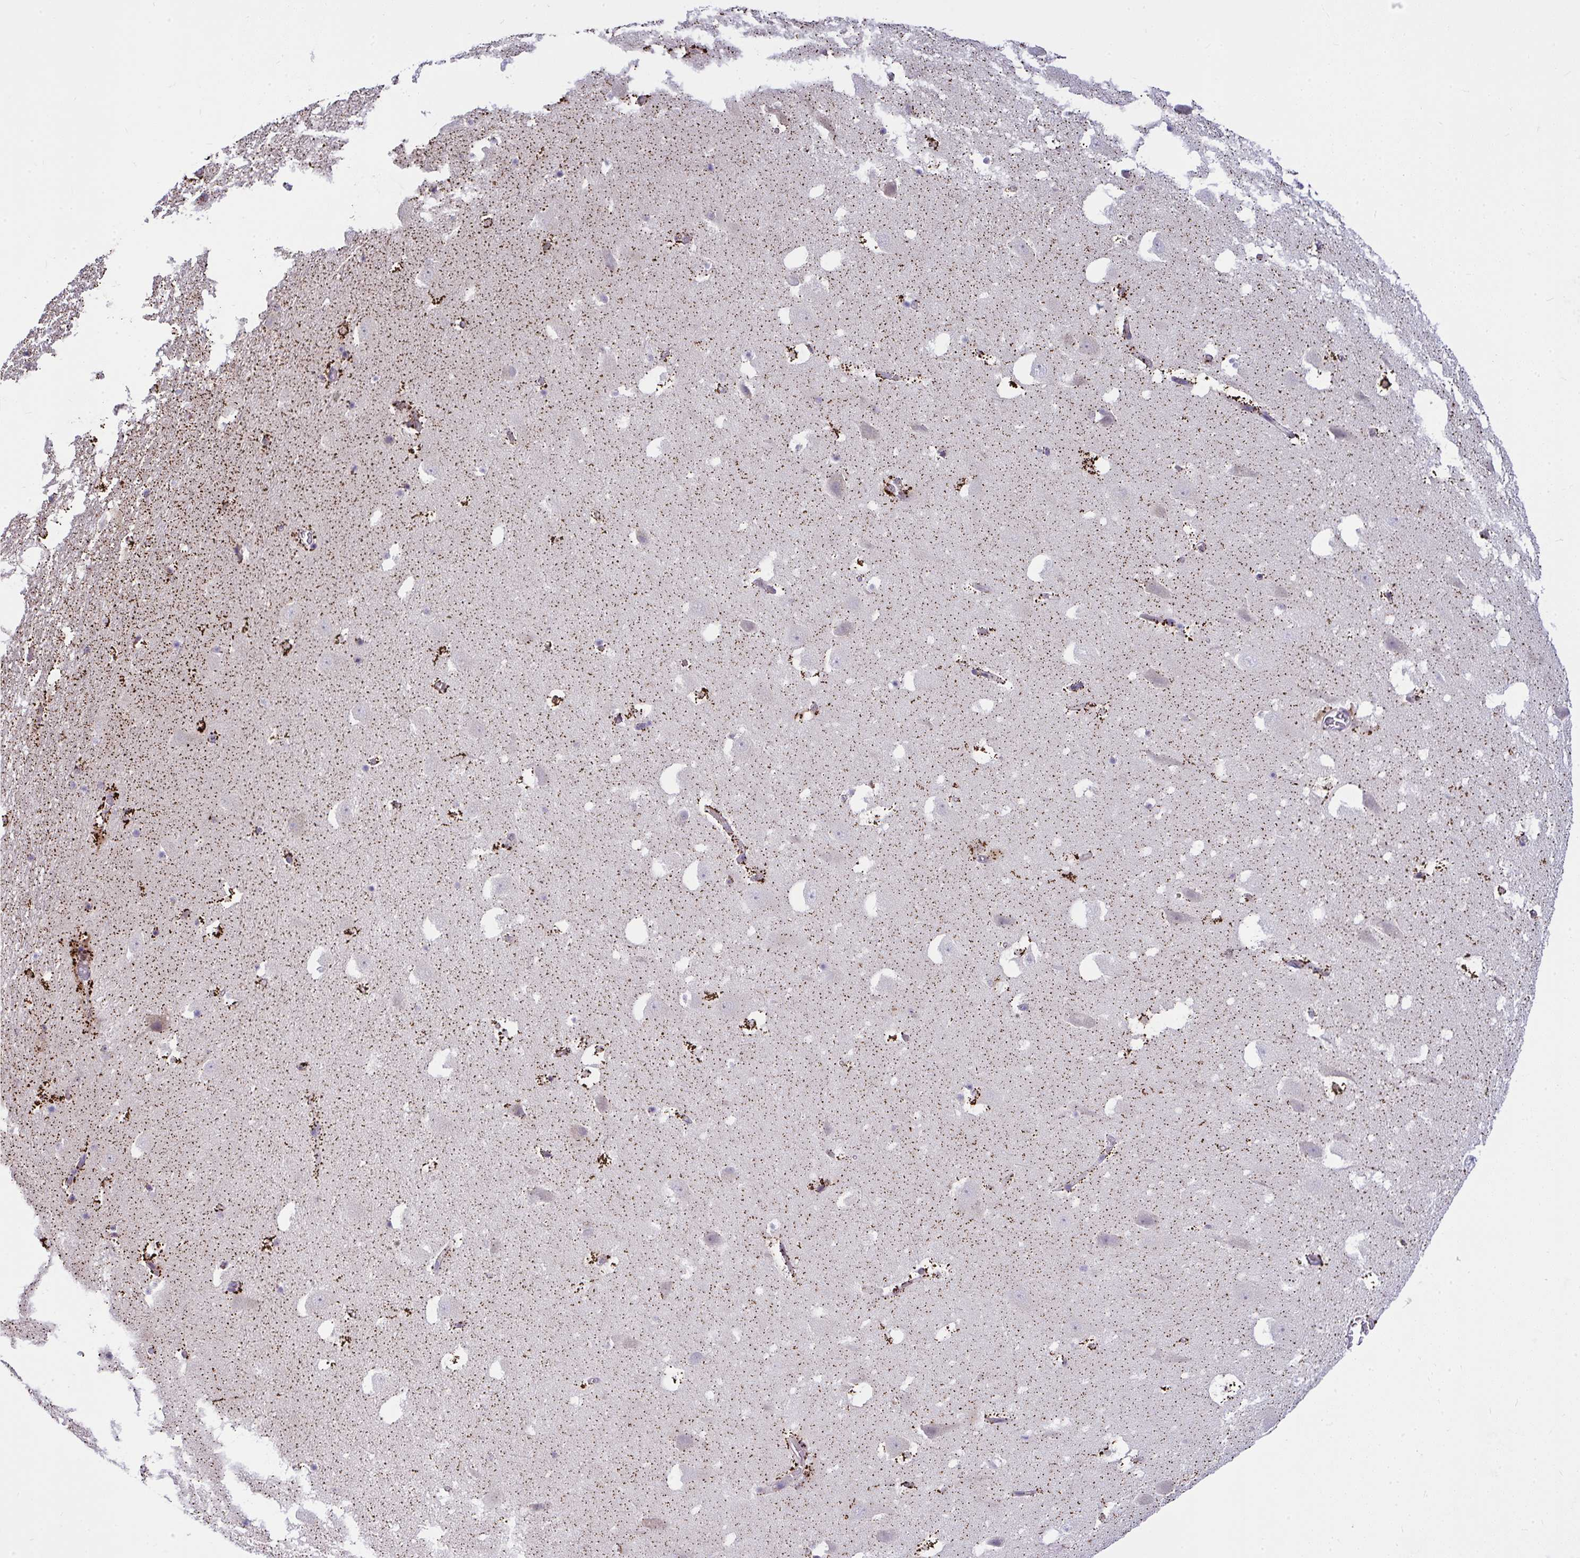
{"staining": {"intensity": "strong", "quantity": "<25%", "location": "cytoplasmic/membranous"}, "tissue": "hippocampus", "cell_type": "Glial cells", "image_type": "normal", "snomed": [{"axis": "morphology", "description": "Normal tissue, NOS"}, {"axis": "topography", "description": "Hippocampus"}], "caption": "This photomicrograph reveals benign hippocampus stained with immunohistochemistry to label a protein in brown. The cytoplasmic/membranous of glial cells show strong positivity for the protein. Nuclei are counter-stained blue.", "gene": "CEP63", "patient": {"sex": "female", "age": 42}}